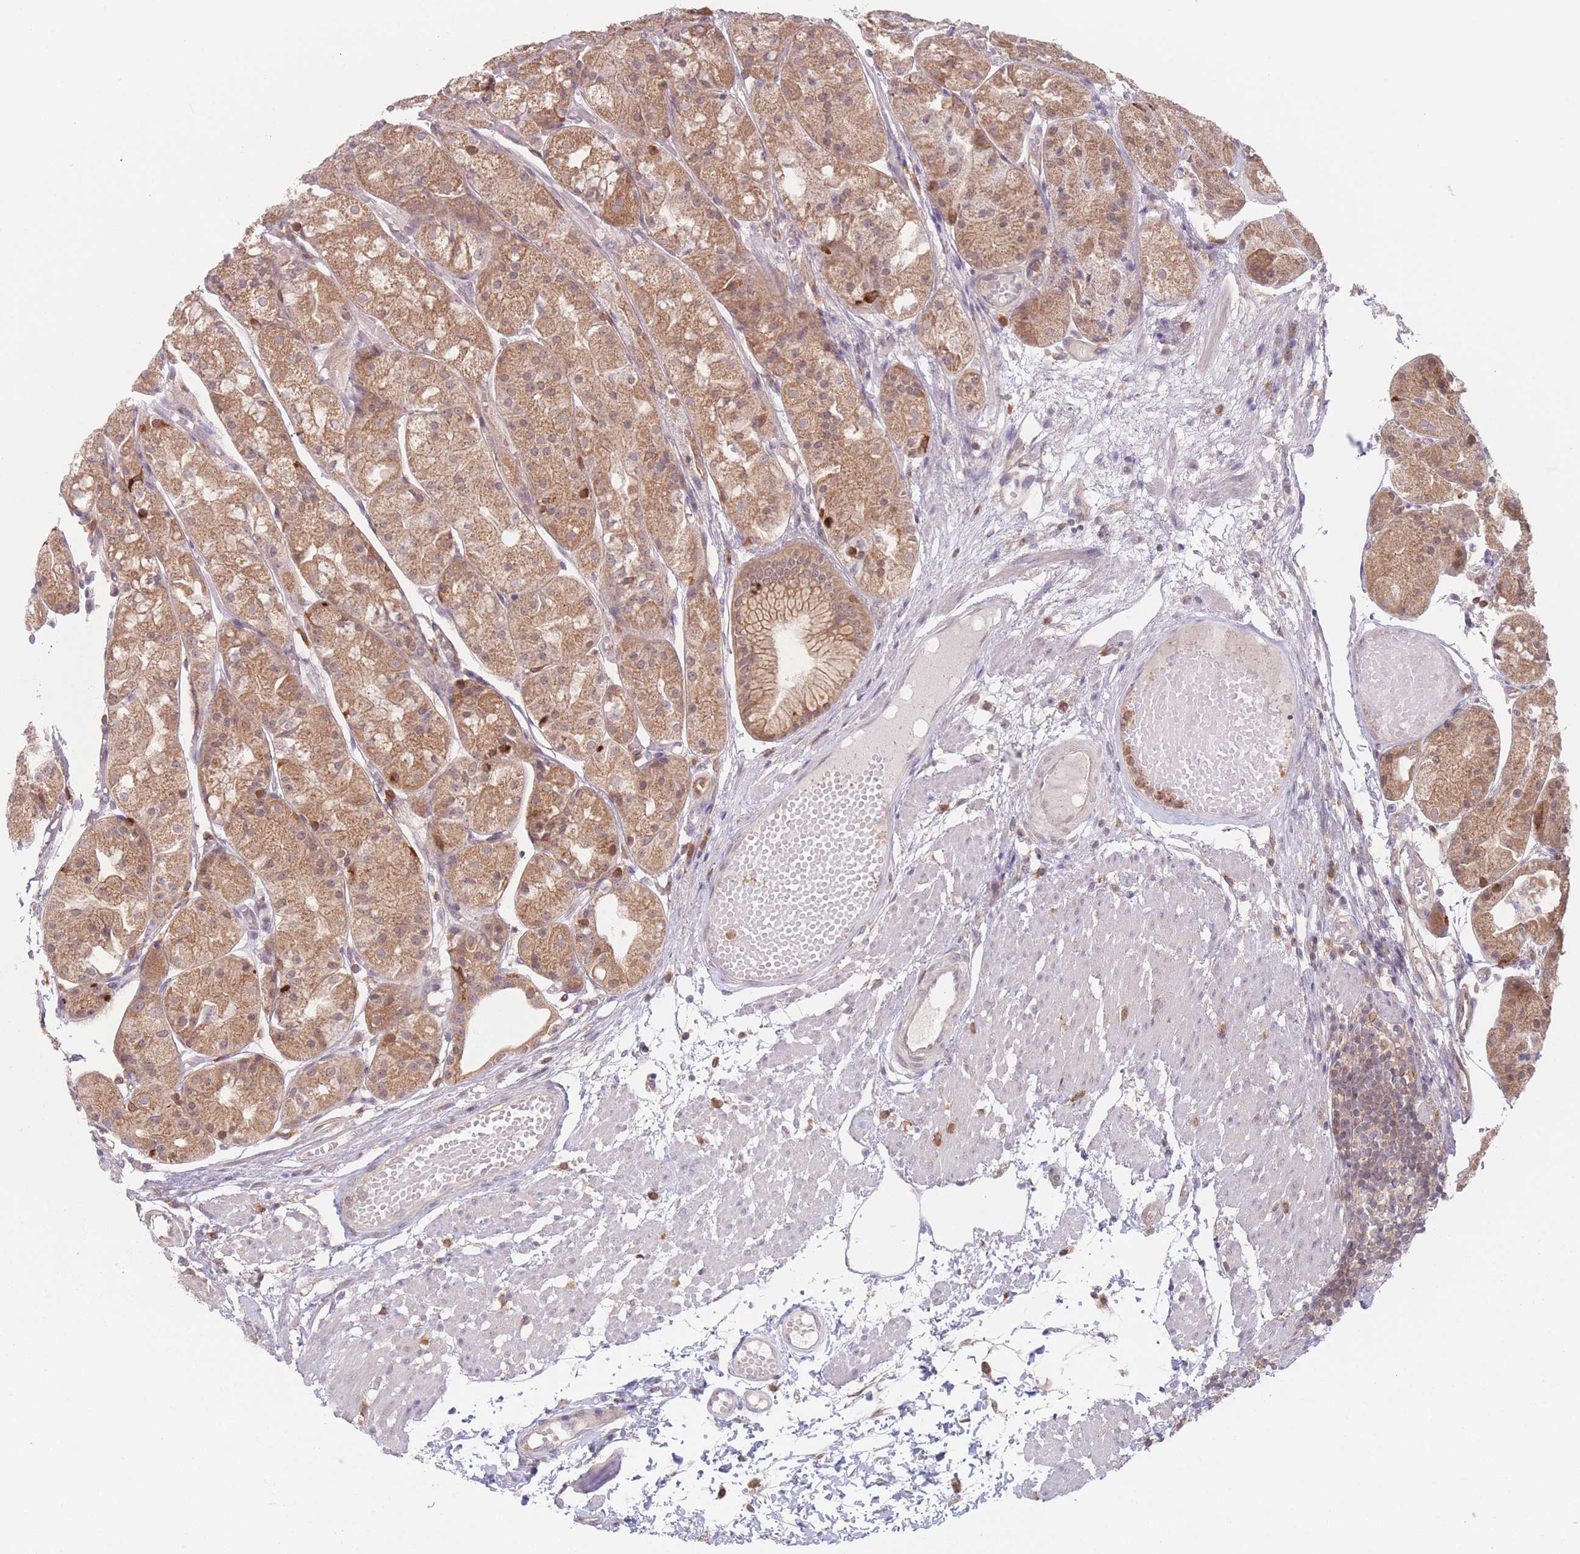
{"staining": {"intensity": "moderate", "quantity": ">75%", "location": "cytoplasmic/membranous"}, "tissue": "stomach", "cell_type": "Glandular cells", "image_type": "normal", "snomed": [{"axis": "morphology", "description": "Normal tissue, NOS"}, {"axis": "topography", "description": "Stomach, upper"}], "caption": "IHC photomicrograph of unremarkable stomach stained for a protein (brown), which displays medium levels of moderate cytoplasmic/membranous staining in approximately >75% of glandular cells.", "gene": "PPM1A", "patient": {"sex": "male", "age": 72}}